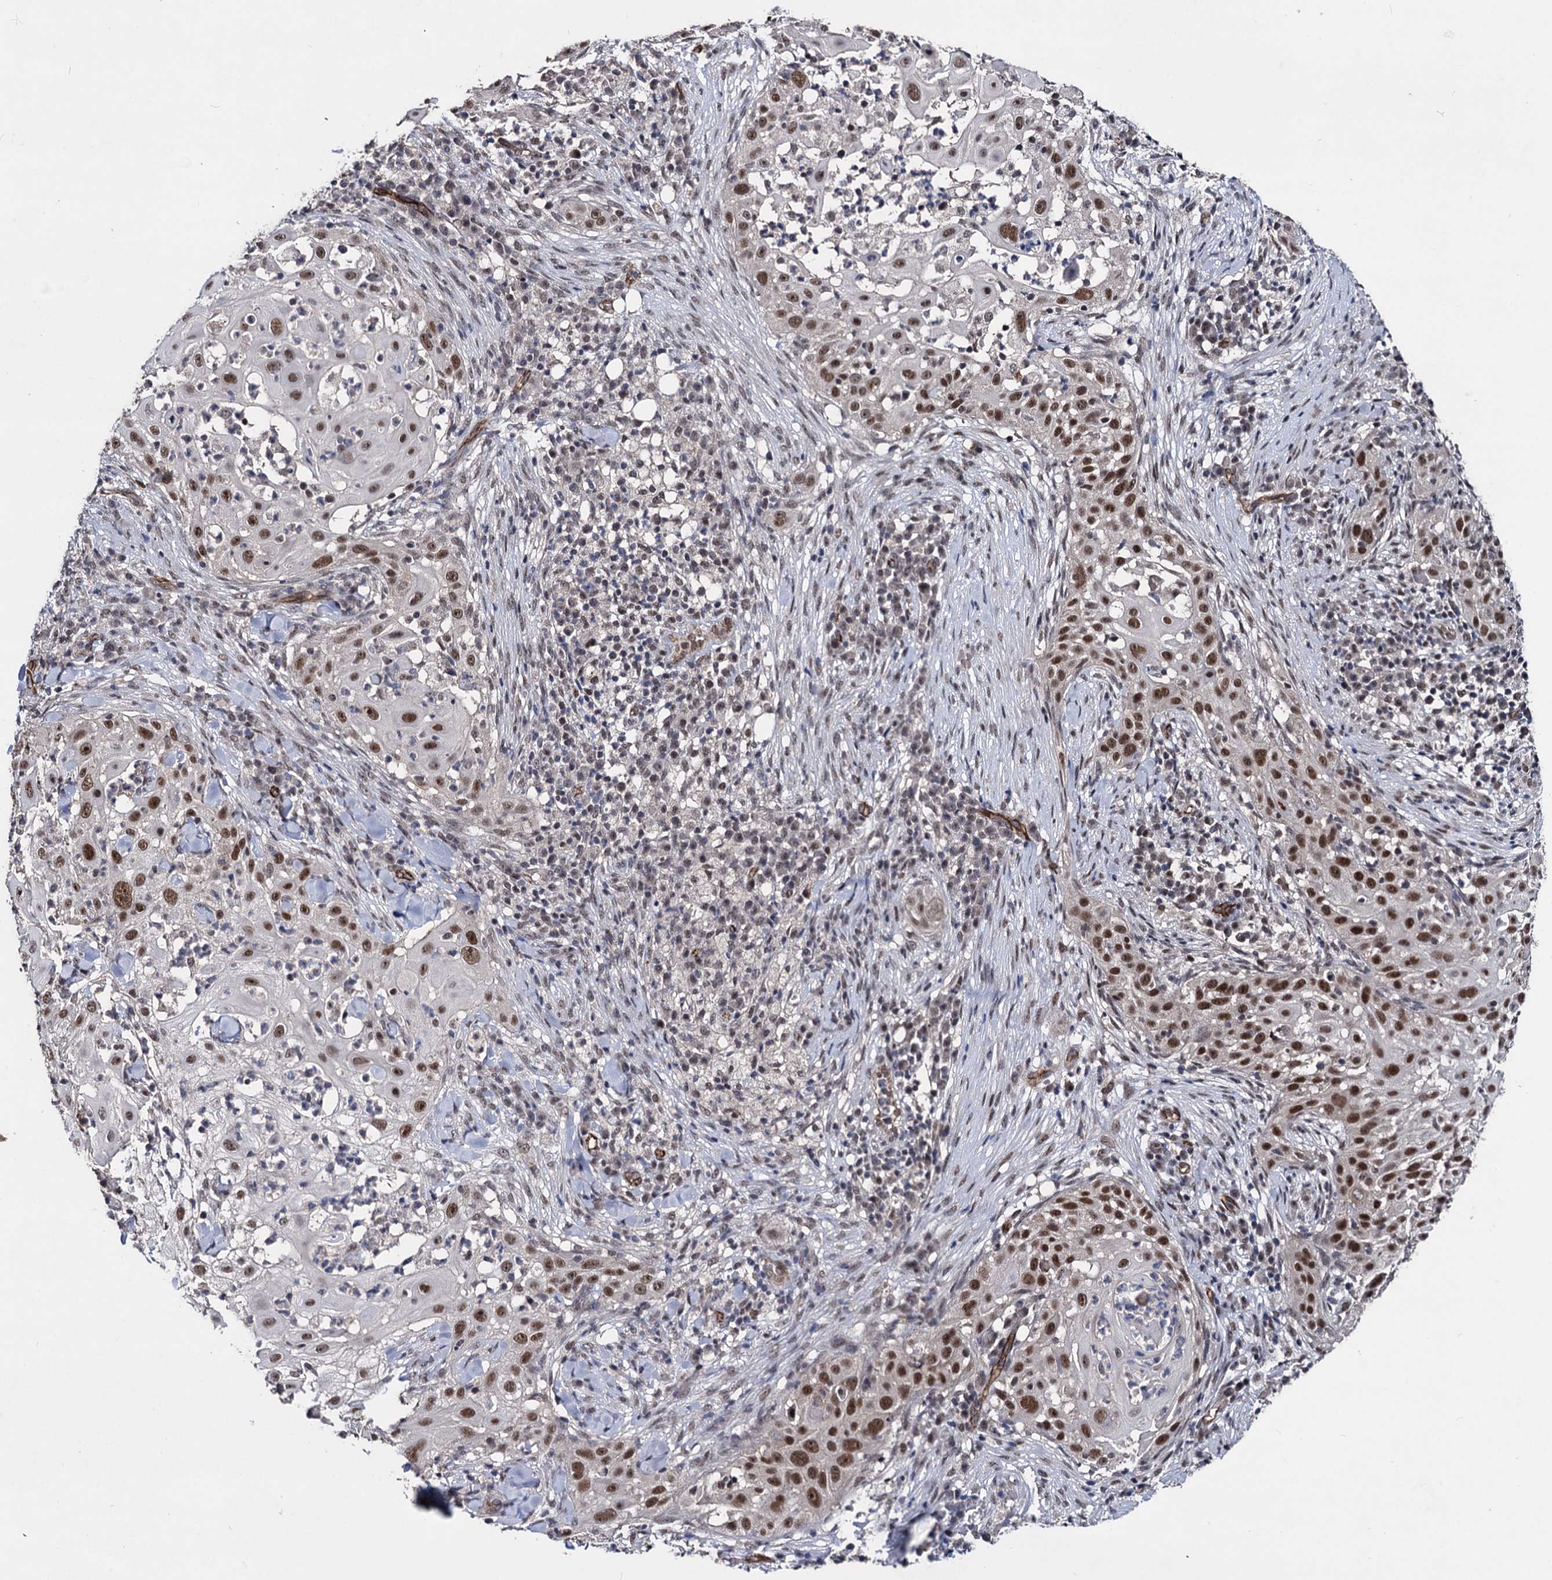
{"staining": {"intensity": "strong", "quantity": ">75%", "location": "nuclear"}, "tissue": "skin cancer", "cell_type": "Tumor cells", "image_type": "cancer", "snomed": [{"axis": "morphology", "description": "Squamous cell carcinoma, NOS"}, {"axis": "topography", "description": "Skin"}], "caption": "This is an image of IHC staining of squamous cell carcinoma (skin), which shows strong positivity in the nuclear of tumor cells.", "gene": "GALNT11", "patient": {"sex": "female", "age": 44}}